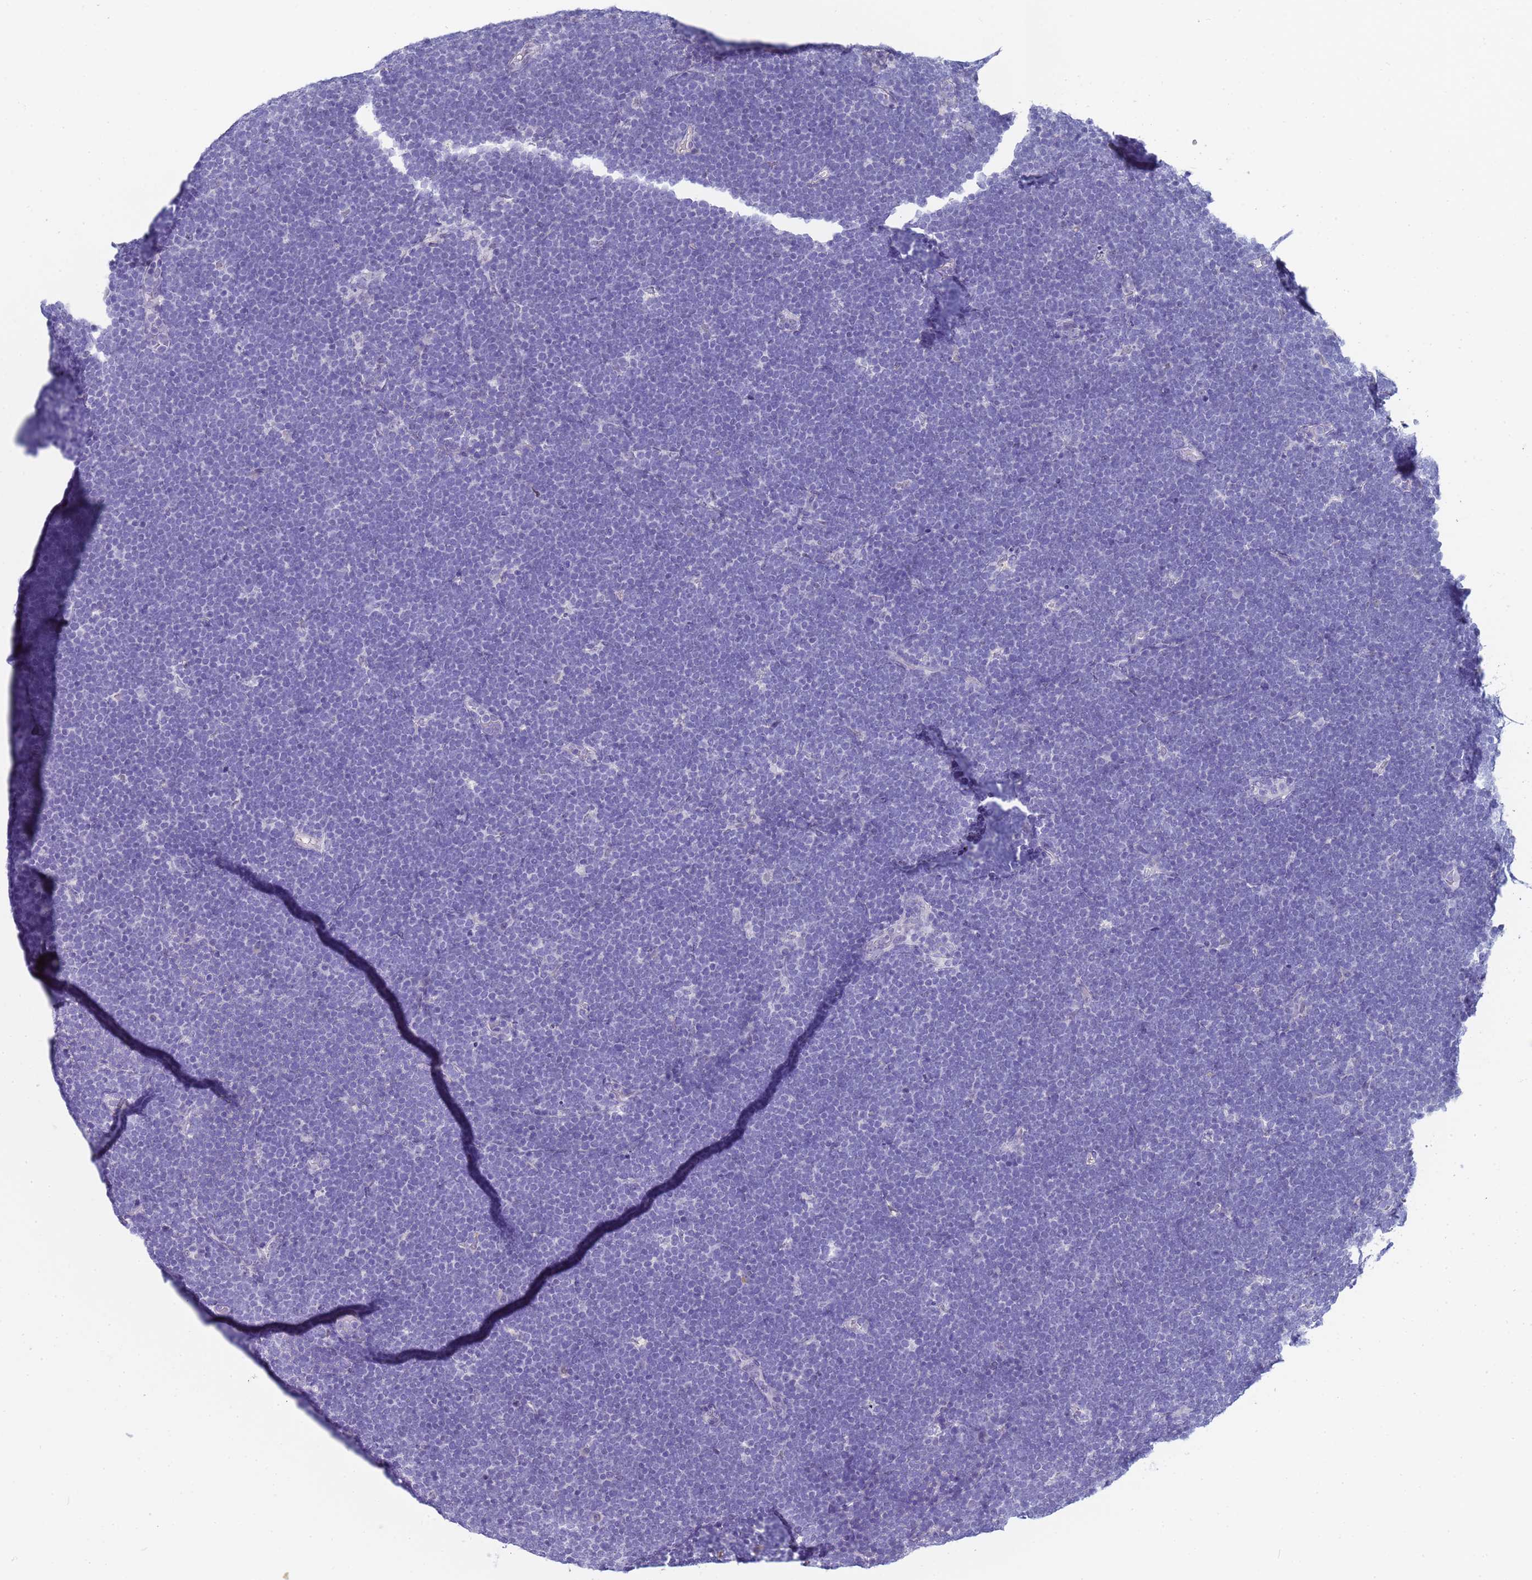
{"staining": {"intensity": "negative", "quantity": "none", "location": "none"}, "tissue": "lymphoma", "cell_type": "Tumor cells", "image_type": "cancer", "snomed": [{"axis": "morphology", "description": "Malignant lymphoma, non-Hodgkin's type, High grade"}, {"axis": "topography", "description": "Lymph node"}], "caption": "Human high-grade malignant lymphoma, non-Hodgkin's type stained for a protein using immunohistochemistry exhibits no expression in tumor cells.", "gene": "CTRC", "patient": {"sex": "male", "age": 13}}